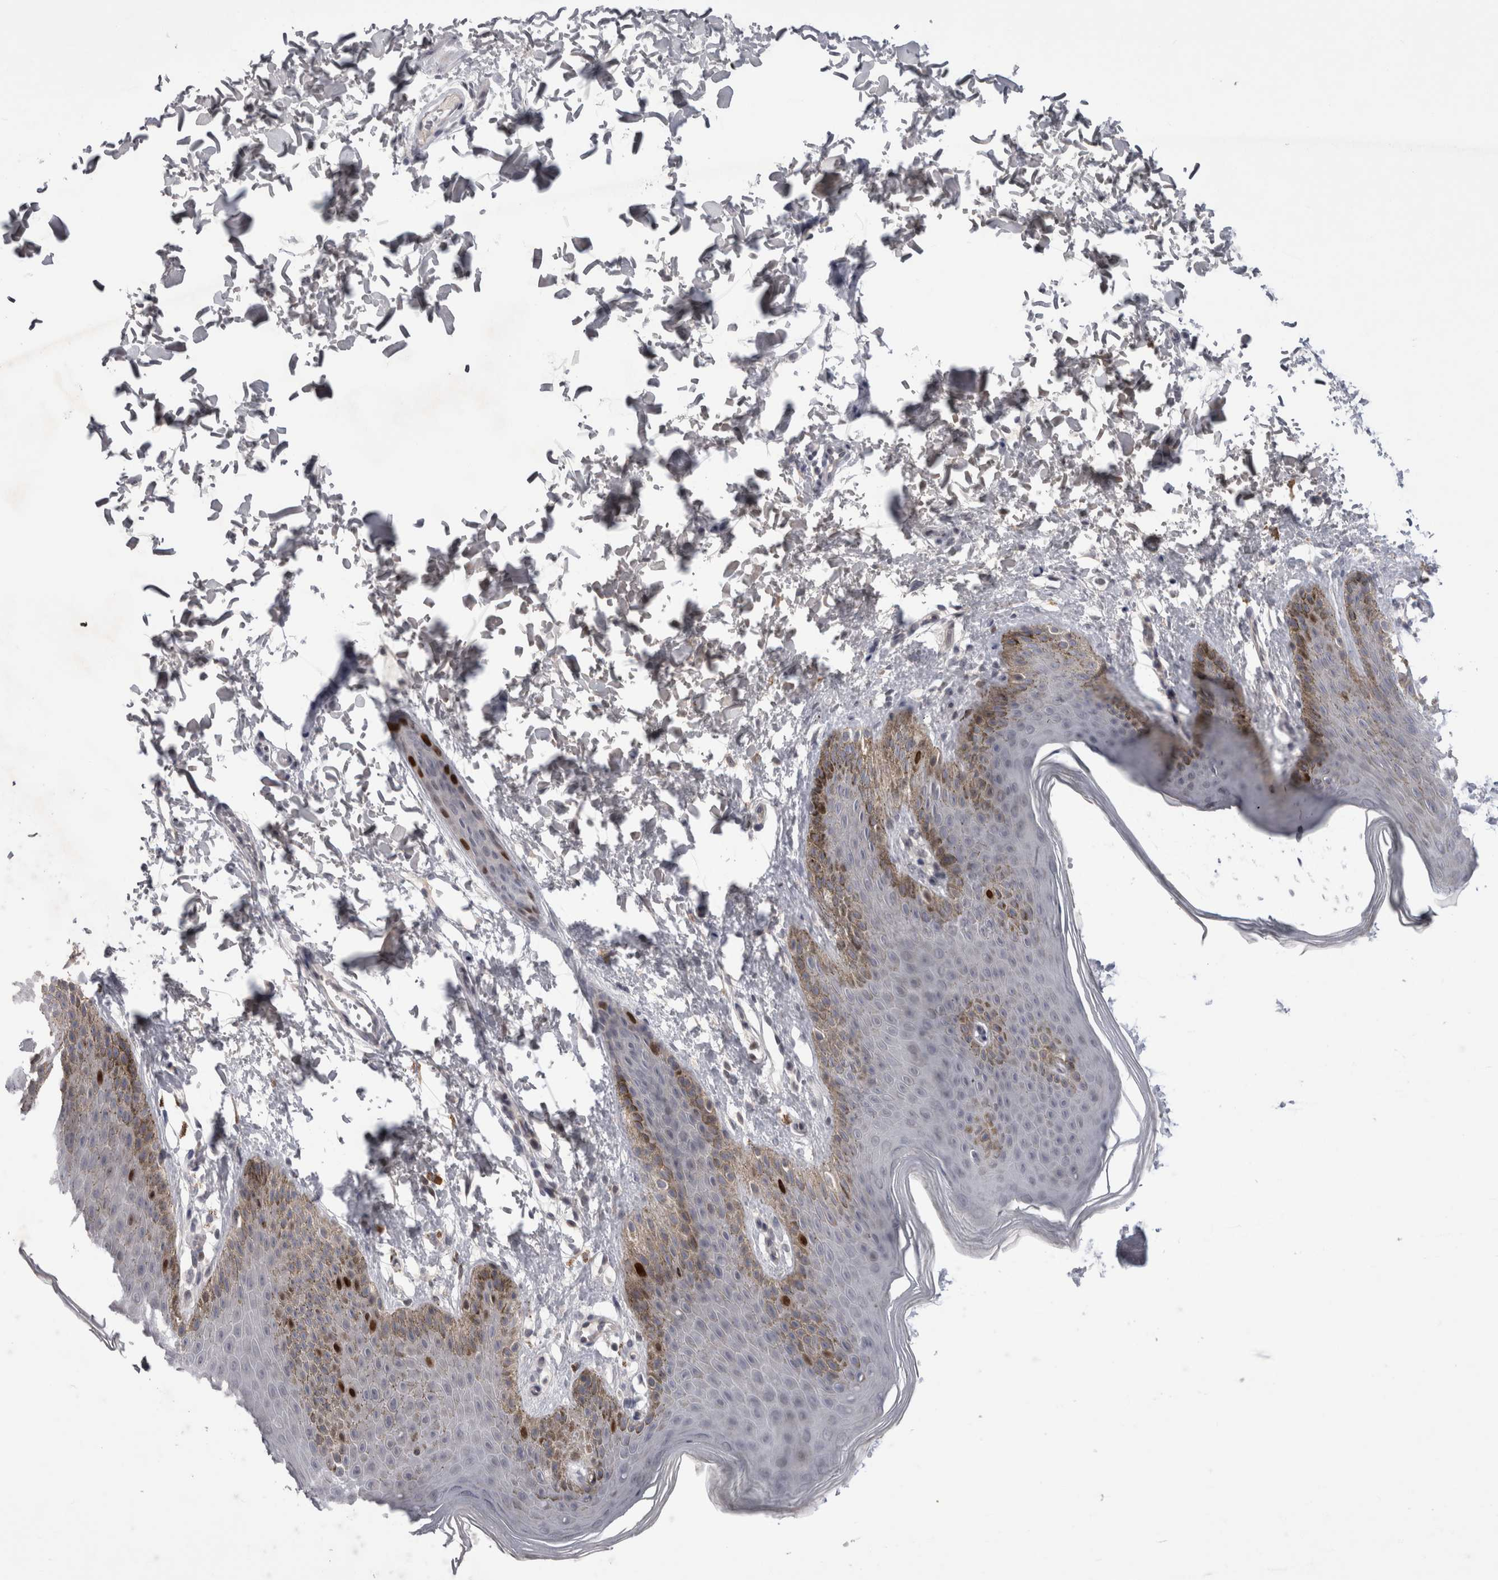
{"staining": {"intensity": "strong", "quantity": "<25%", "location": "nuclear"}, "tissue": "skin", "cell_type": "Epidermal cells", "image_type": "normal", "snomed": [{"axis": "morphology", "description": "Normal tissue, NOS"}, {"axis": "topography", "description": "Anal"}, {"axis": "topography", "description": "Peripheral nerve tissue"}], "caption": "Immunohistochemistry (IHC) image of normal skin stained for a protein (brown), which displays medium levels of strong nuclear staining in approximately <25% of epidermal cells.", "gene": "KIF18B", "patient": {"sex": "male", "age": 44}}